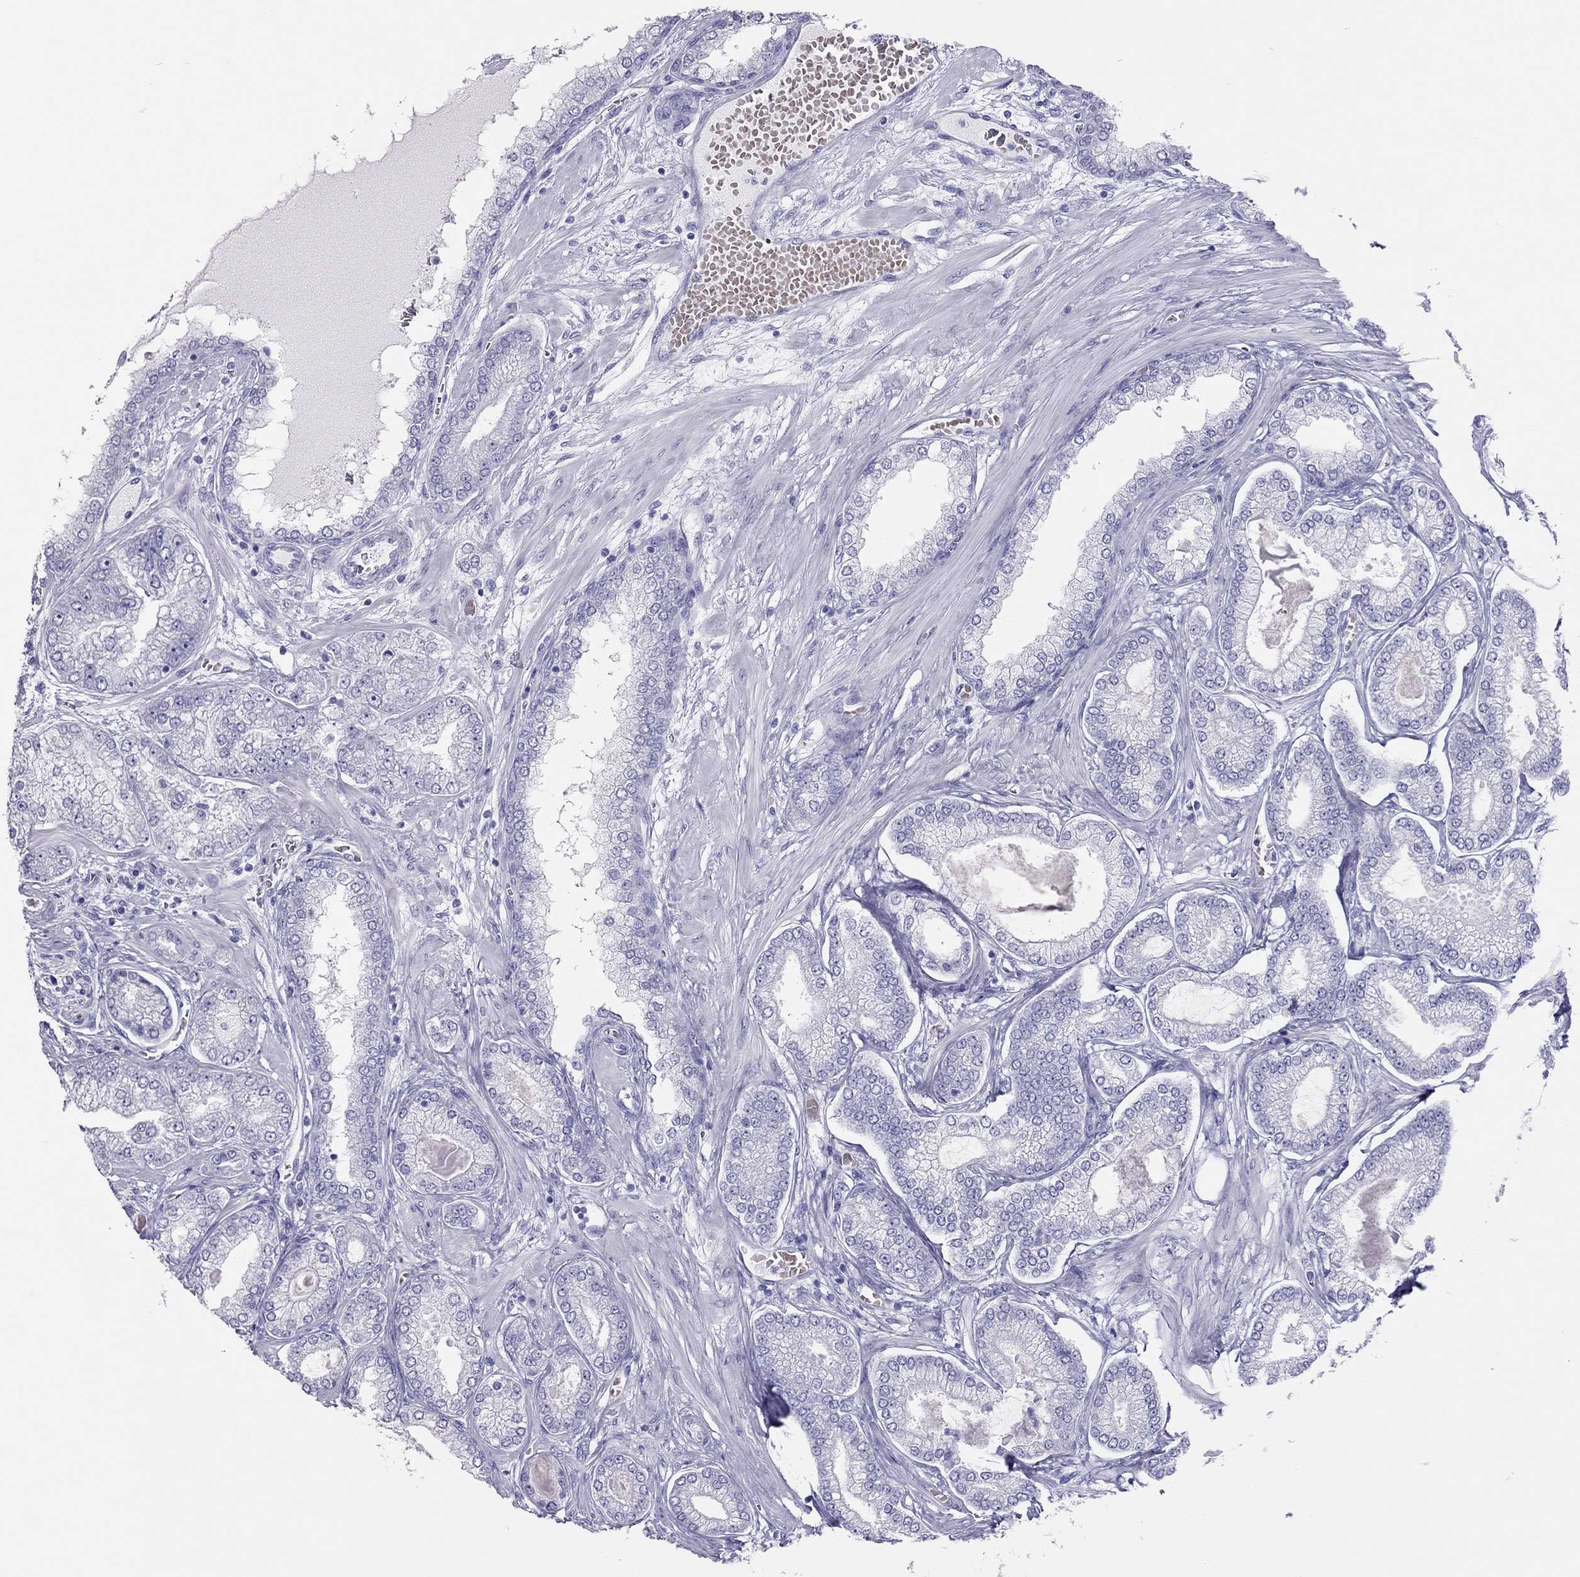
{"staining": {"intensity": "negative", "quantity": "none", "location": "none"}, "tissue": "prostate cancer", "cell_type": "Tumor cells", "image_type": "cancer", "snomed": [{"axis": "morphology", "description": "Adenocarcinoma, Low grade"}, {"axis": "topography", "description": "Prostate"}], "caption": "This is a image of immunohistochemistry staining of low-grade adenocarcinoma (prostate), which shows no staining in tumor cells.", "gene": "TSHB", "patient": {"sex": "male", "age": 57}}